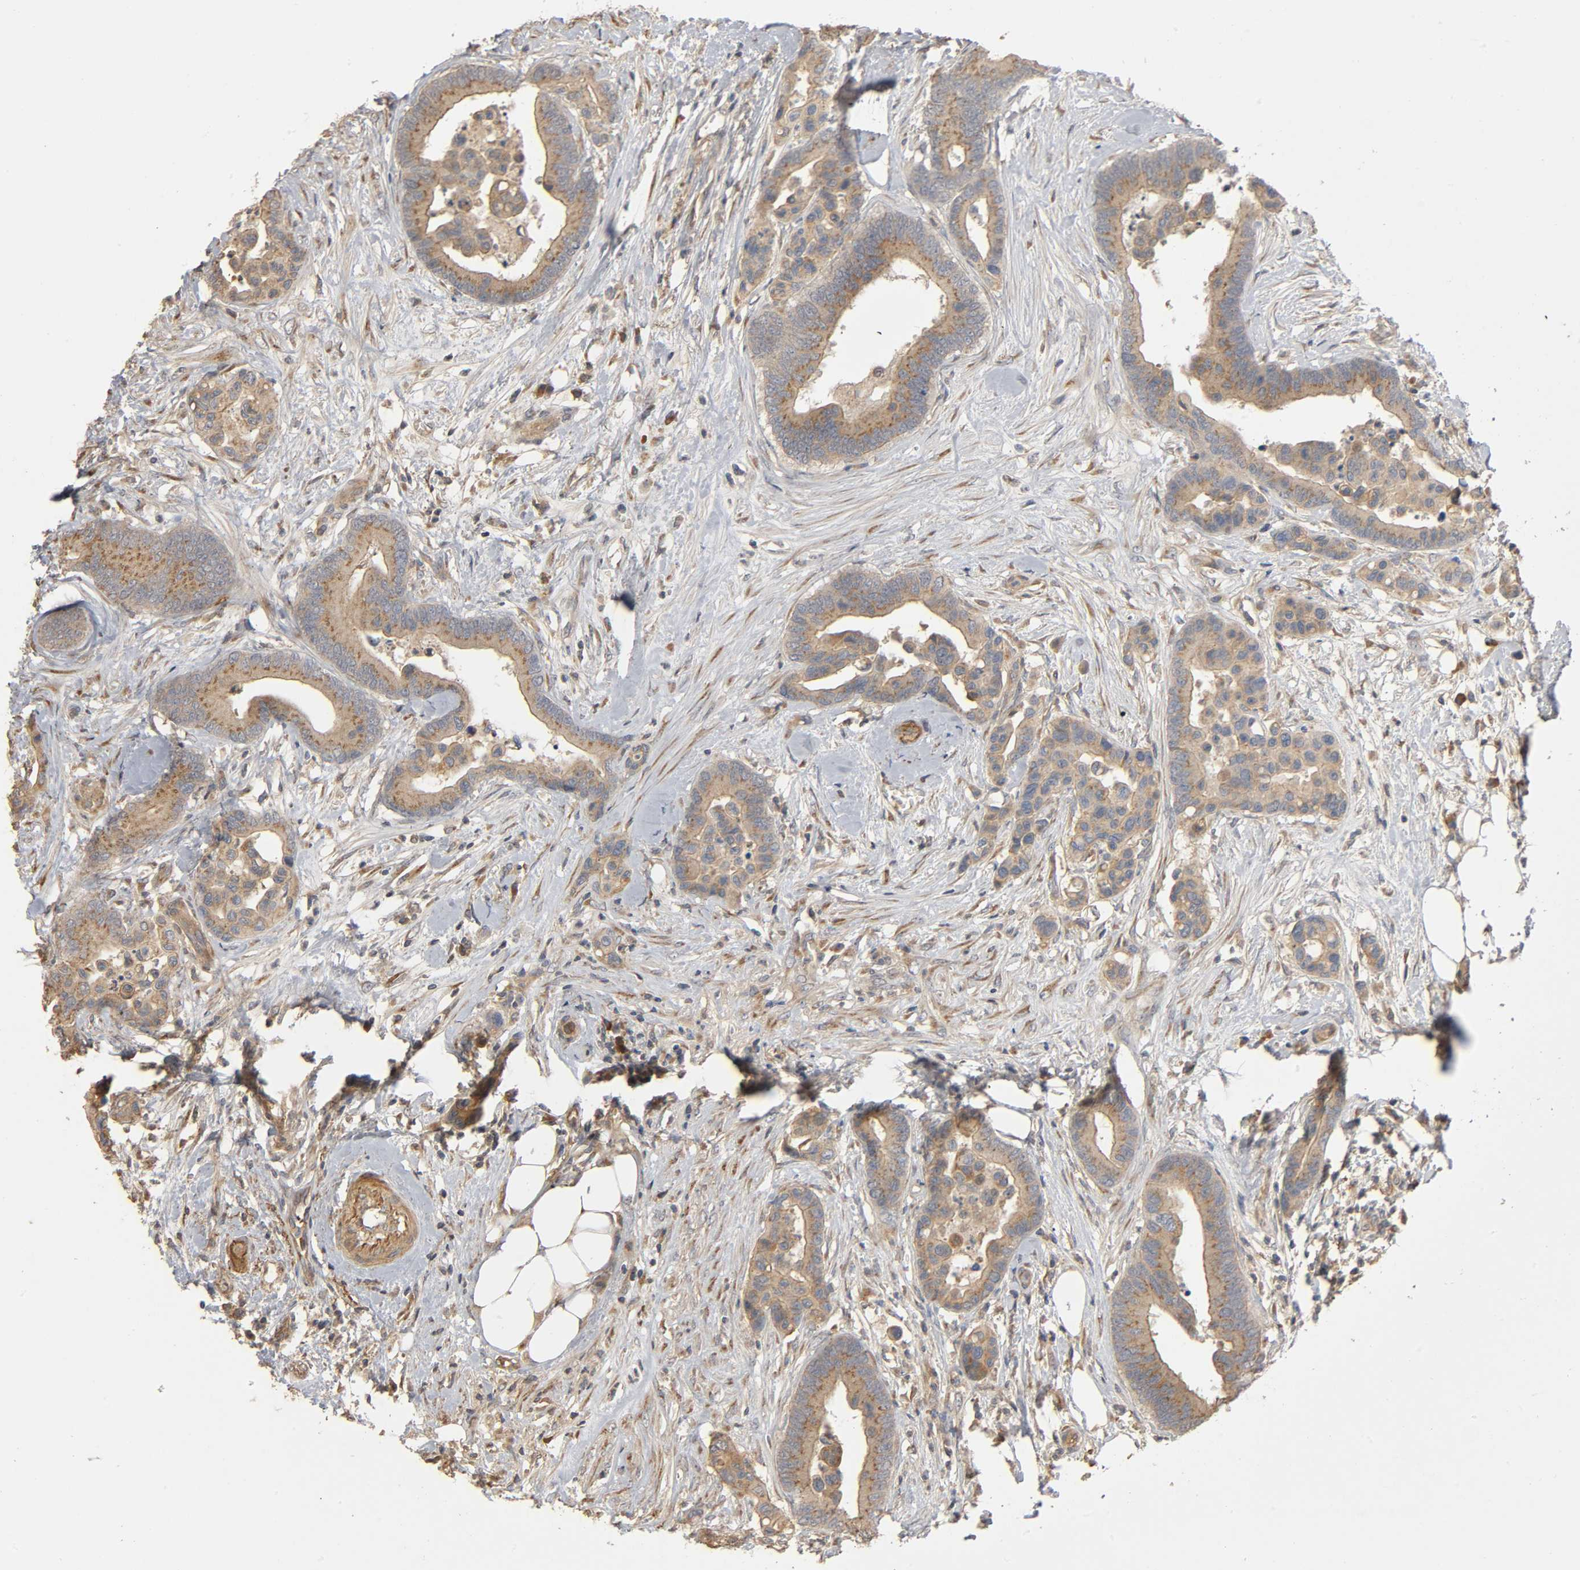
{"staining": {"intensity": "weak", "quantity": ">75%", "location": "cytoplasmic/membranous"}, "tissue": "colorectal cancer", "cell_type": "Tumor cells", "image_type": "cancer", "snomed": [{"axis": "morphology", "description": "Adenocarcinoma, NOS"}, {"axis": "topography", "description": "Colon"}], "caption": "Colorectal cancer (adenocarcinoma) stained with a brown dye displays weak cytoplasmic/membranous positive expression in approximately >75% of tumor cells.", "gene": "SGSM1", "patient": {"sex": "male", "age": 82}}